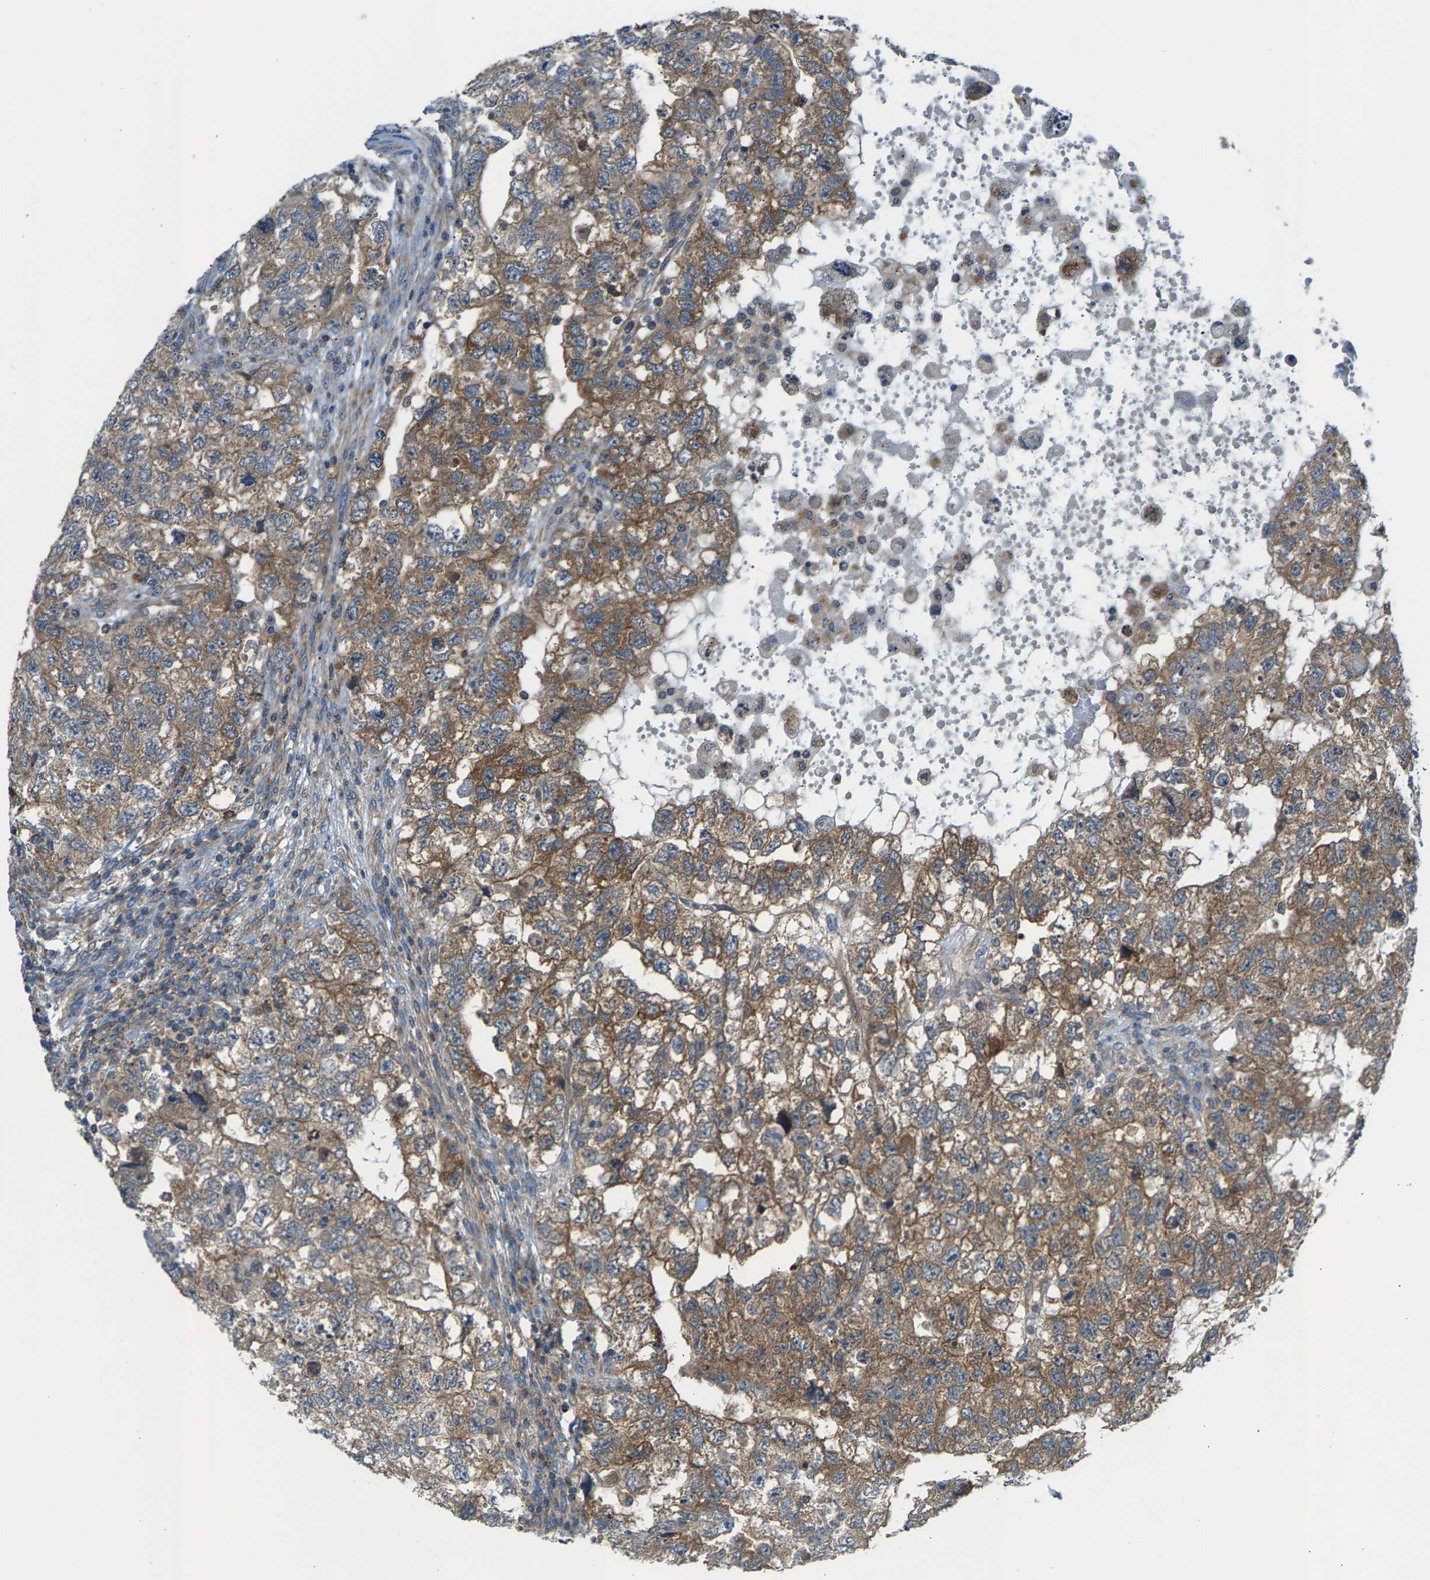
{"staining": {"intensity": "moderate", "quantity": ">75%", "location": "cytoplasmic/membranous"}, "tissue": "testis cancer", "cell_type": "Tumor cells", "image_type": "cancer", "snomed": [{"axis": "morphology", "description": "Carcinoma, Embryonal, NOS"}, {"axis": "topography", "description": "Testis"}], "caption": "DAB immunohistochemical staining of human embryonal carcinoma (testis) reveals moderate cytoplasmic/membranous protein expression in approximately >75% of tumor cells.", "gene": "PDCL", "patient": {"sex": "male", "age": 36}}